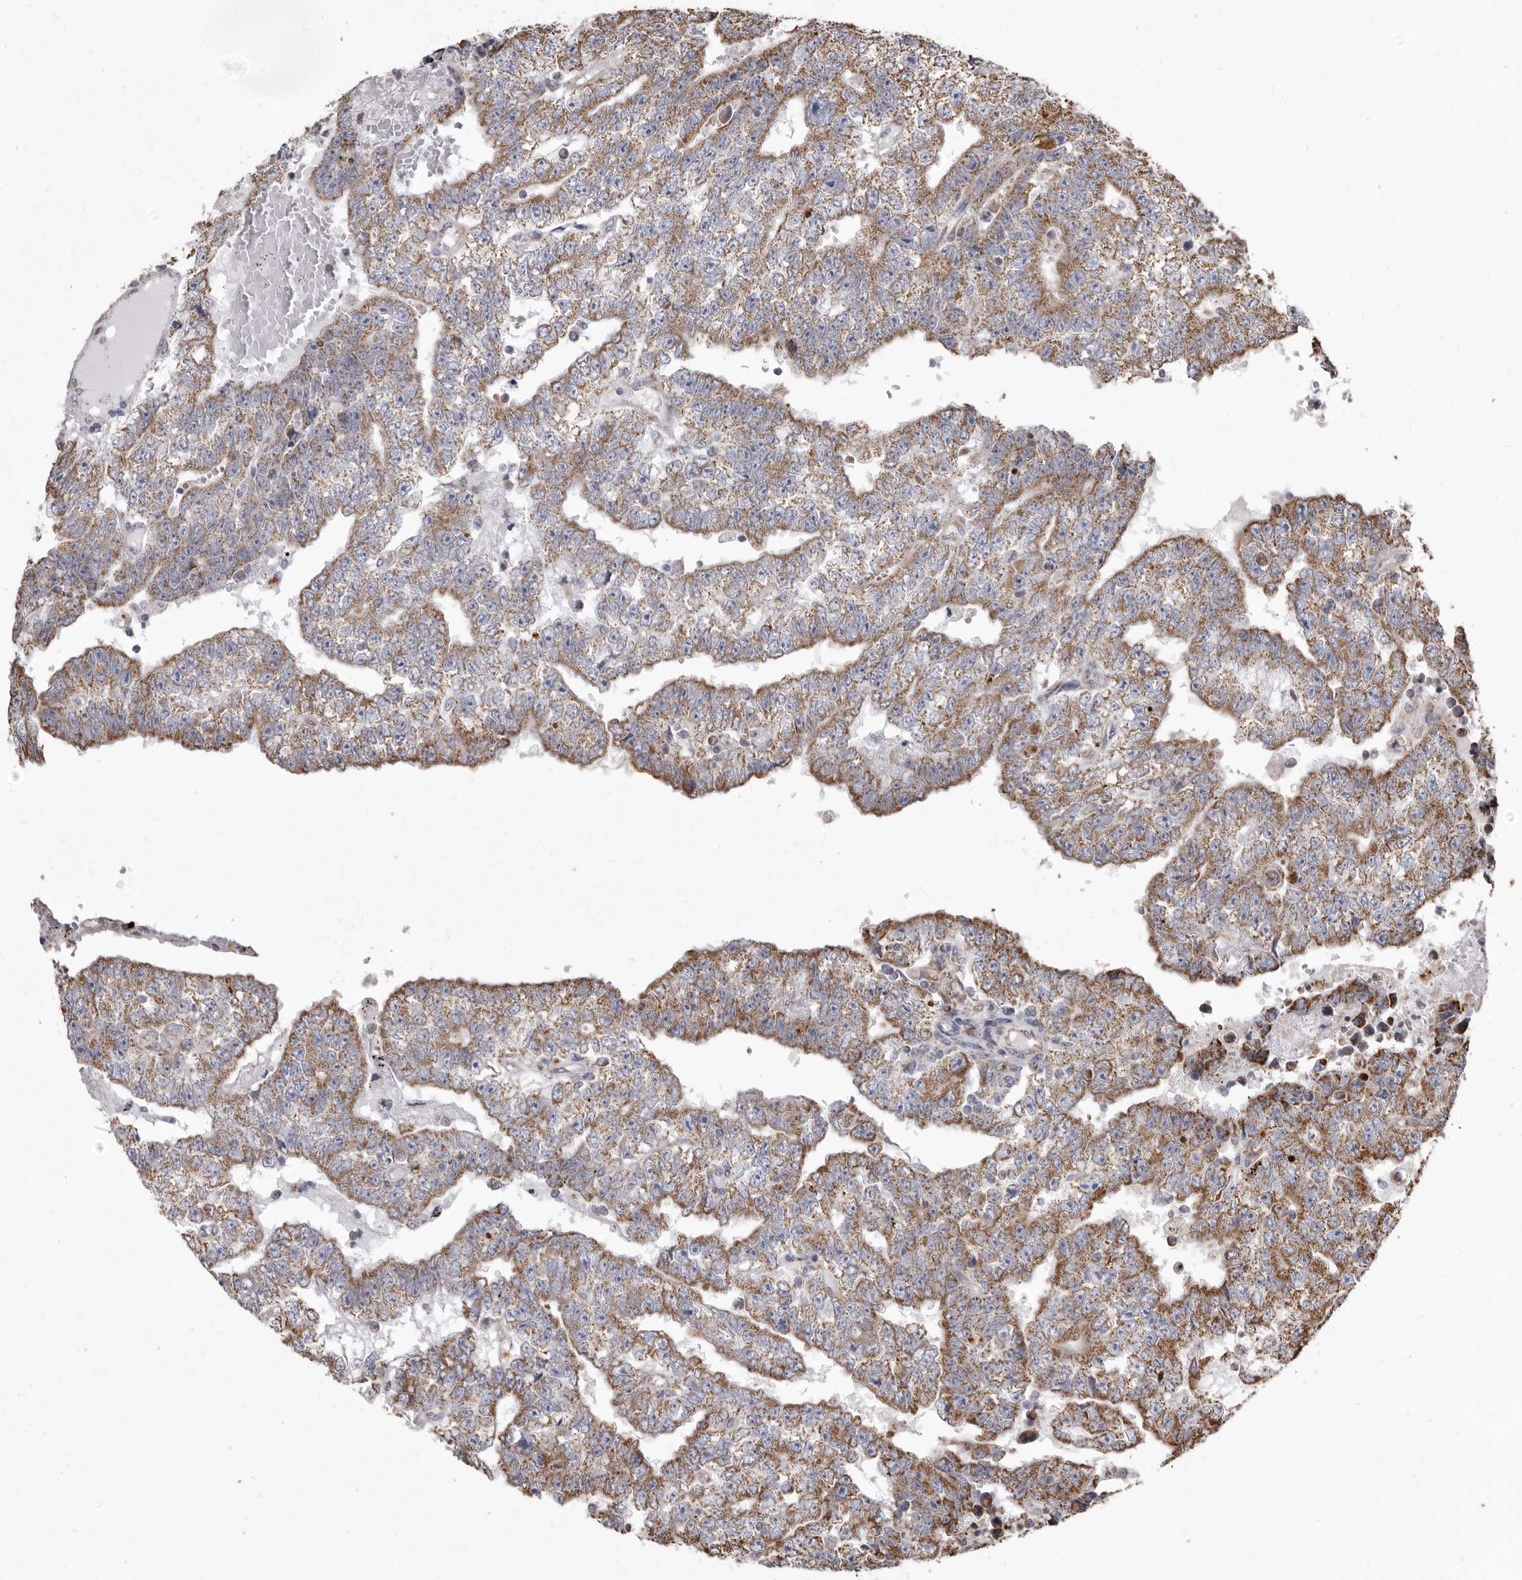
{"staining": {"intensity": "moderate", "quantity": ">75%", "location": "cytoplasmic/membranous"}, "tissue": "testis cancer", "cell_type": "Tumor cells", "image_type": "cancer", "snomed": [{"axis": "morphology", "description": "Carcinoma, Embryonal, NOS"}, {"axis": "topography", "description": "Testis"}], "caption": "There is medium levels of moderate cytoplasmic/membranous expression in tumor cells of testis embryonal carcinoma, as demonstrated by immunohistochemical staining (brown color).", "gene": "CDK5RAP3", "patient": {"sex": "male", "age": 25}}